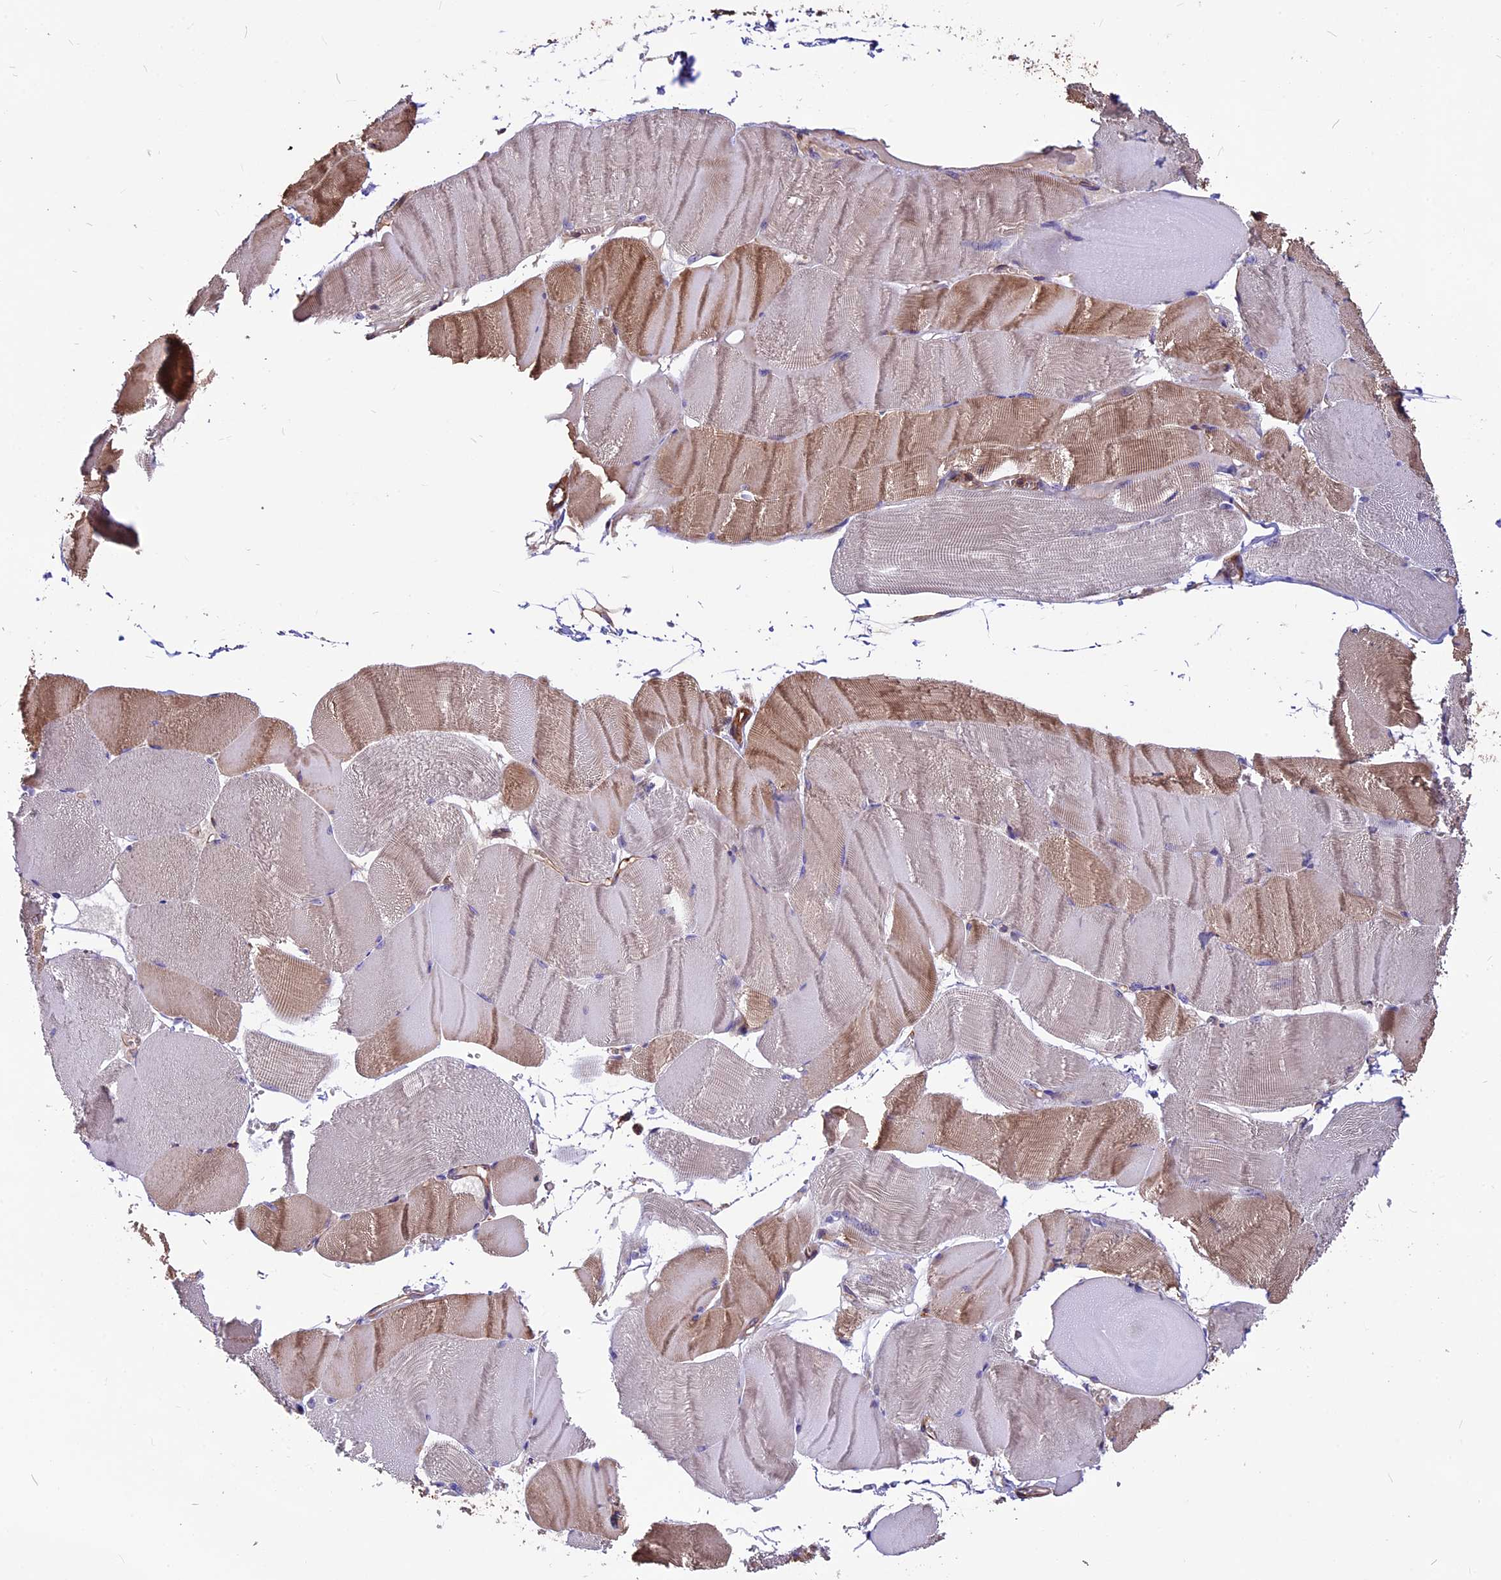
{"staining": {"intensity": "moderate", "quantity": "25%-75%", "location": "cytoplasmic/membranous"}, "tissue": "skeletal muscle", "cell_type": "Myocytes", "image_type": "normal", "snomed": [{"axis": "morphology", "description": "Normal tissue, NOS"}, {"axis": "morphology", "description": "Basal cell carcinoma"}, {"axis": "topography", "description": "Skeletal muscle"}], "caption": "A photomicrograph of skeletal muscle stained for a protein reveals moderate cytoplasmic/membranous brown staining in myocytes.", "gene": "ANO3", "patient": {"sex": "female", "age": 64}}